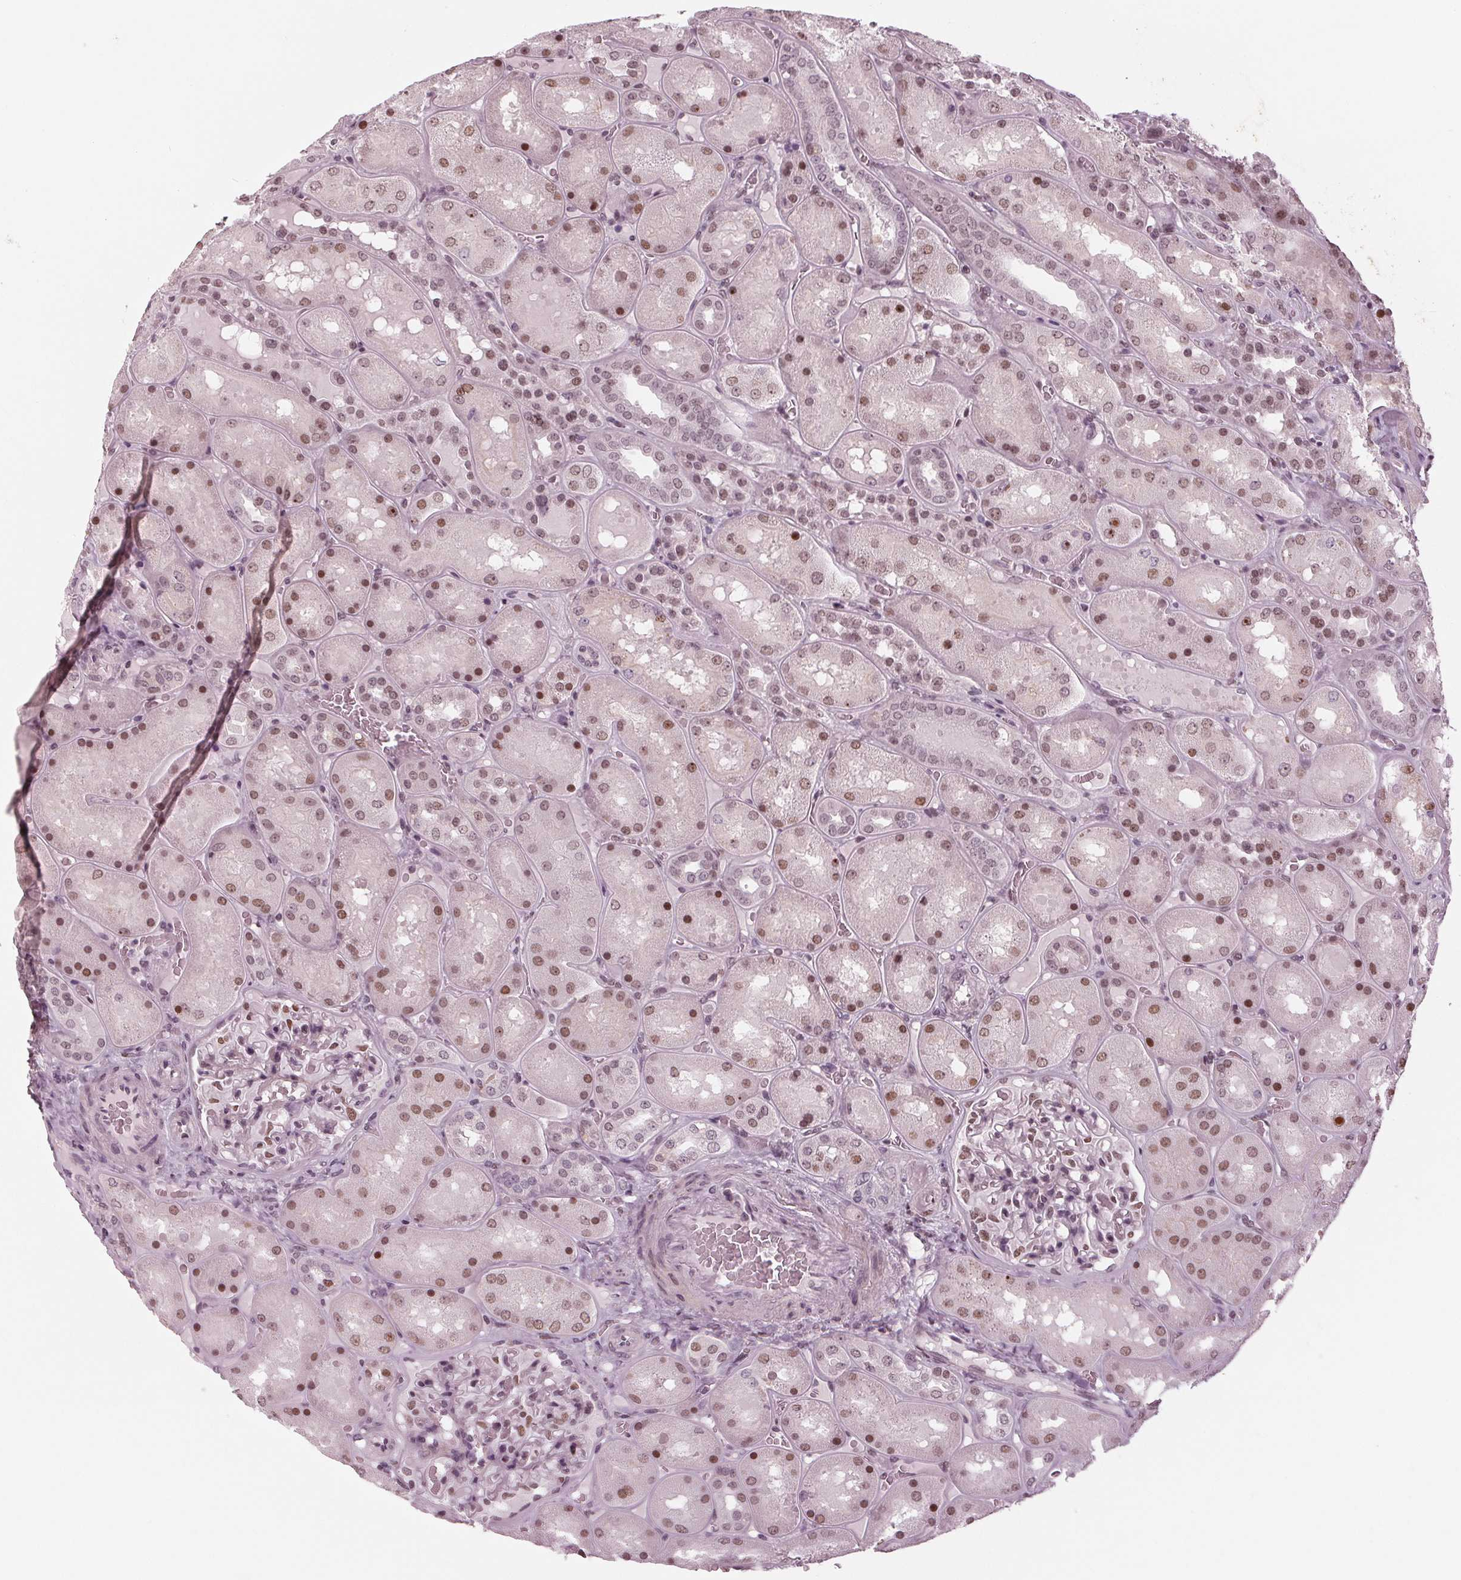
{"staining": {"intensity": "moderate", "quantity": "<25%", "location": "nuclear"}, "tissue": "kidney", "cell_type": "Cells in glomeruli", "image_type": "normal", "snomed": [{"axis": "morphology", "description": "Normal tissue, NOS"}, {"axis": "topography", "description": "Kidney"}], "caption": "Moderate nuclear staining for a protein is identified in about <25% of cells in glomeruli of normal kidney using immunohistochemistry (IHC).", "gene": "DNMT3L", "patient": {"sex": "male", "age": 73}}